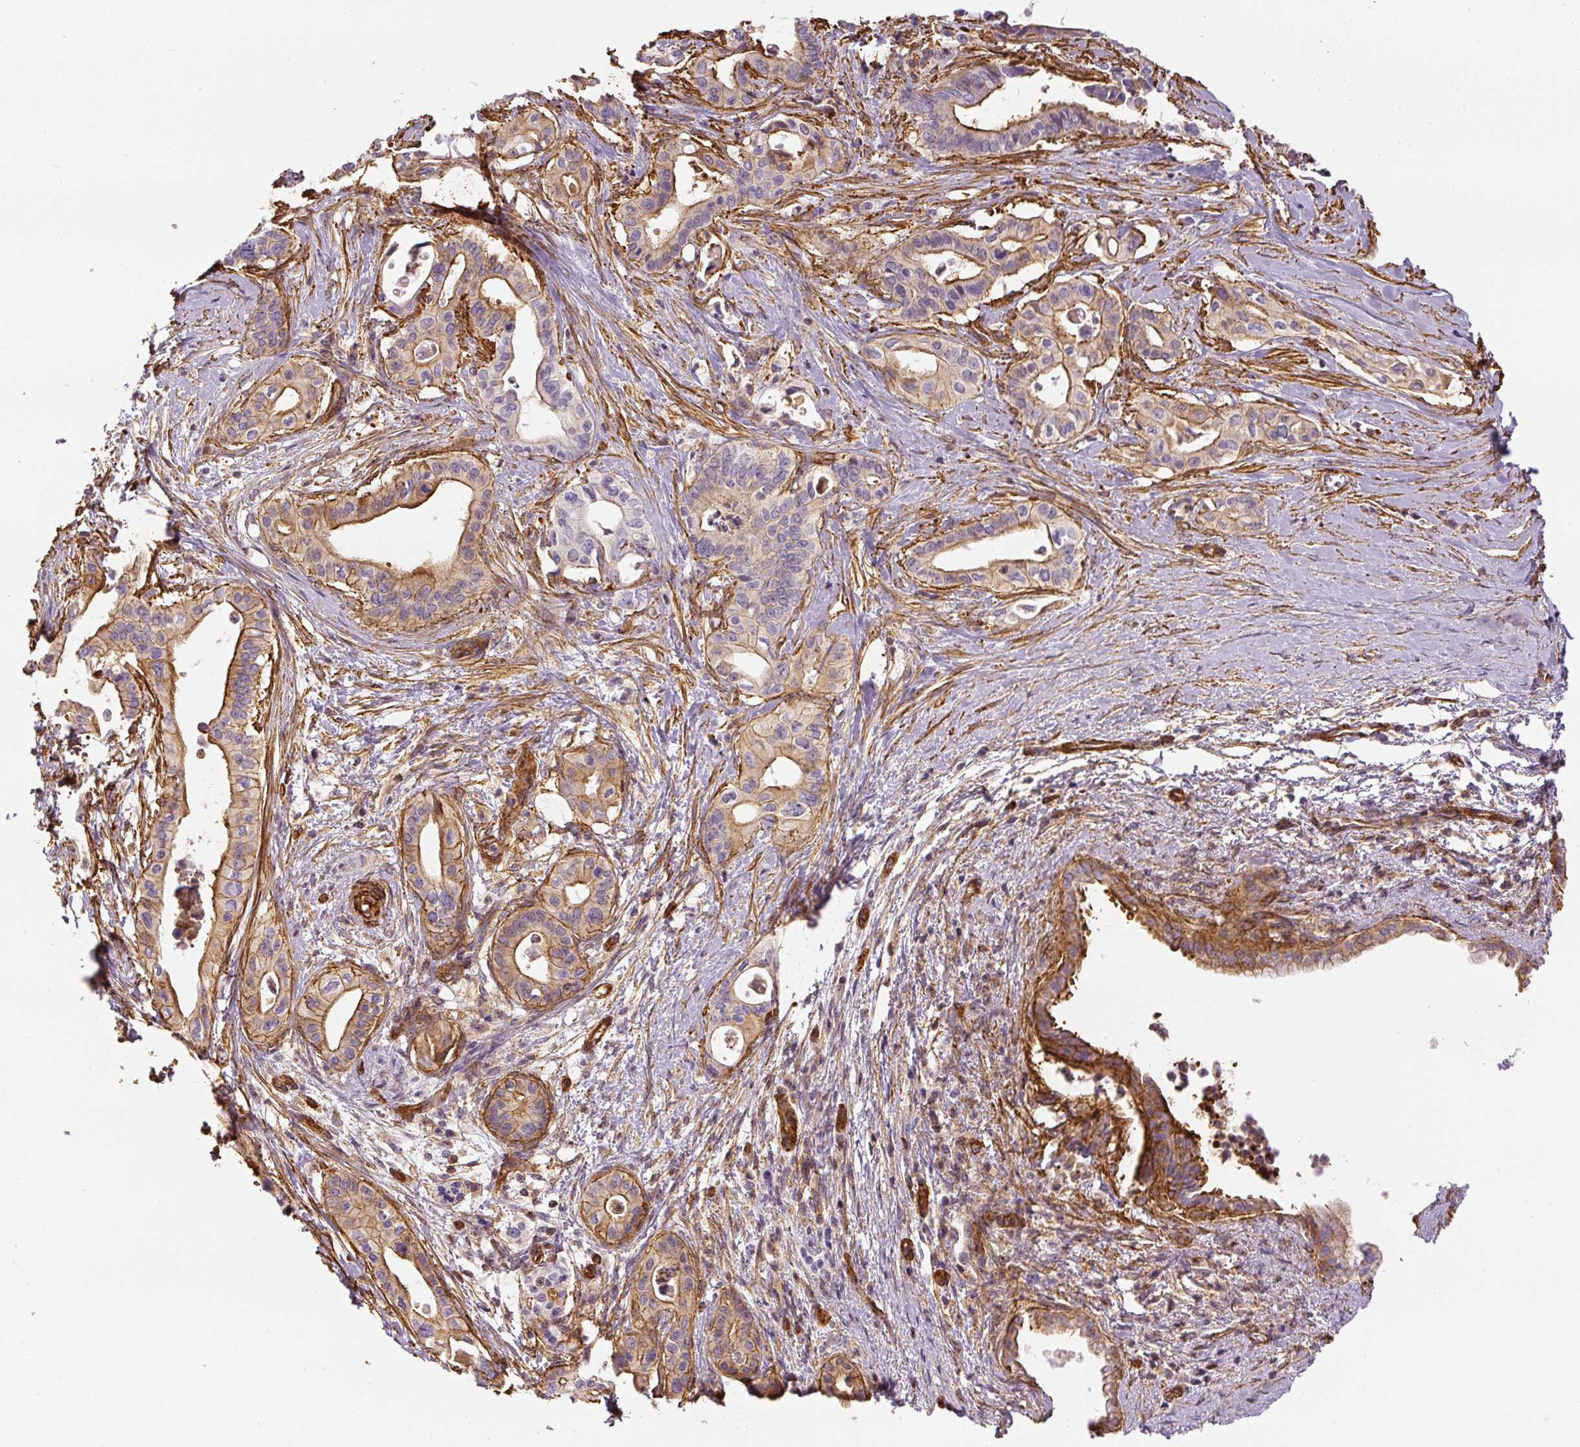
{"staining": {"intensity": "moderate", "quantity": "25%-75%", "location": "cytoplasmic/membranous"}, "tissue": "pancreatic cancer", "cell_type": "Tumor cells", "image_type": "cancer", "snomed": [{"axis": "morphology", "description": "Adenocarcinoma, NOS"}, {"axis": "topography", "description": "Pancreas"}], "caption": "Immunohistochemical staining of pancreatic adenocarcinoma shows medium levels of moderate cytoplasmic/membranous expression in approximately 25%-75% of tumor cells.", "gene": "MYL12A", "patient": {"sex": "female", "age": 77}}